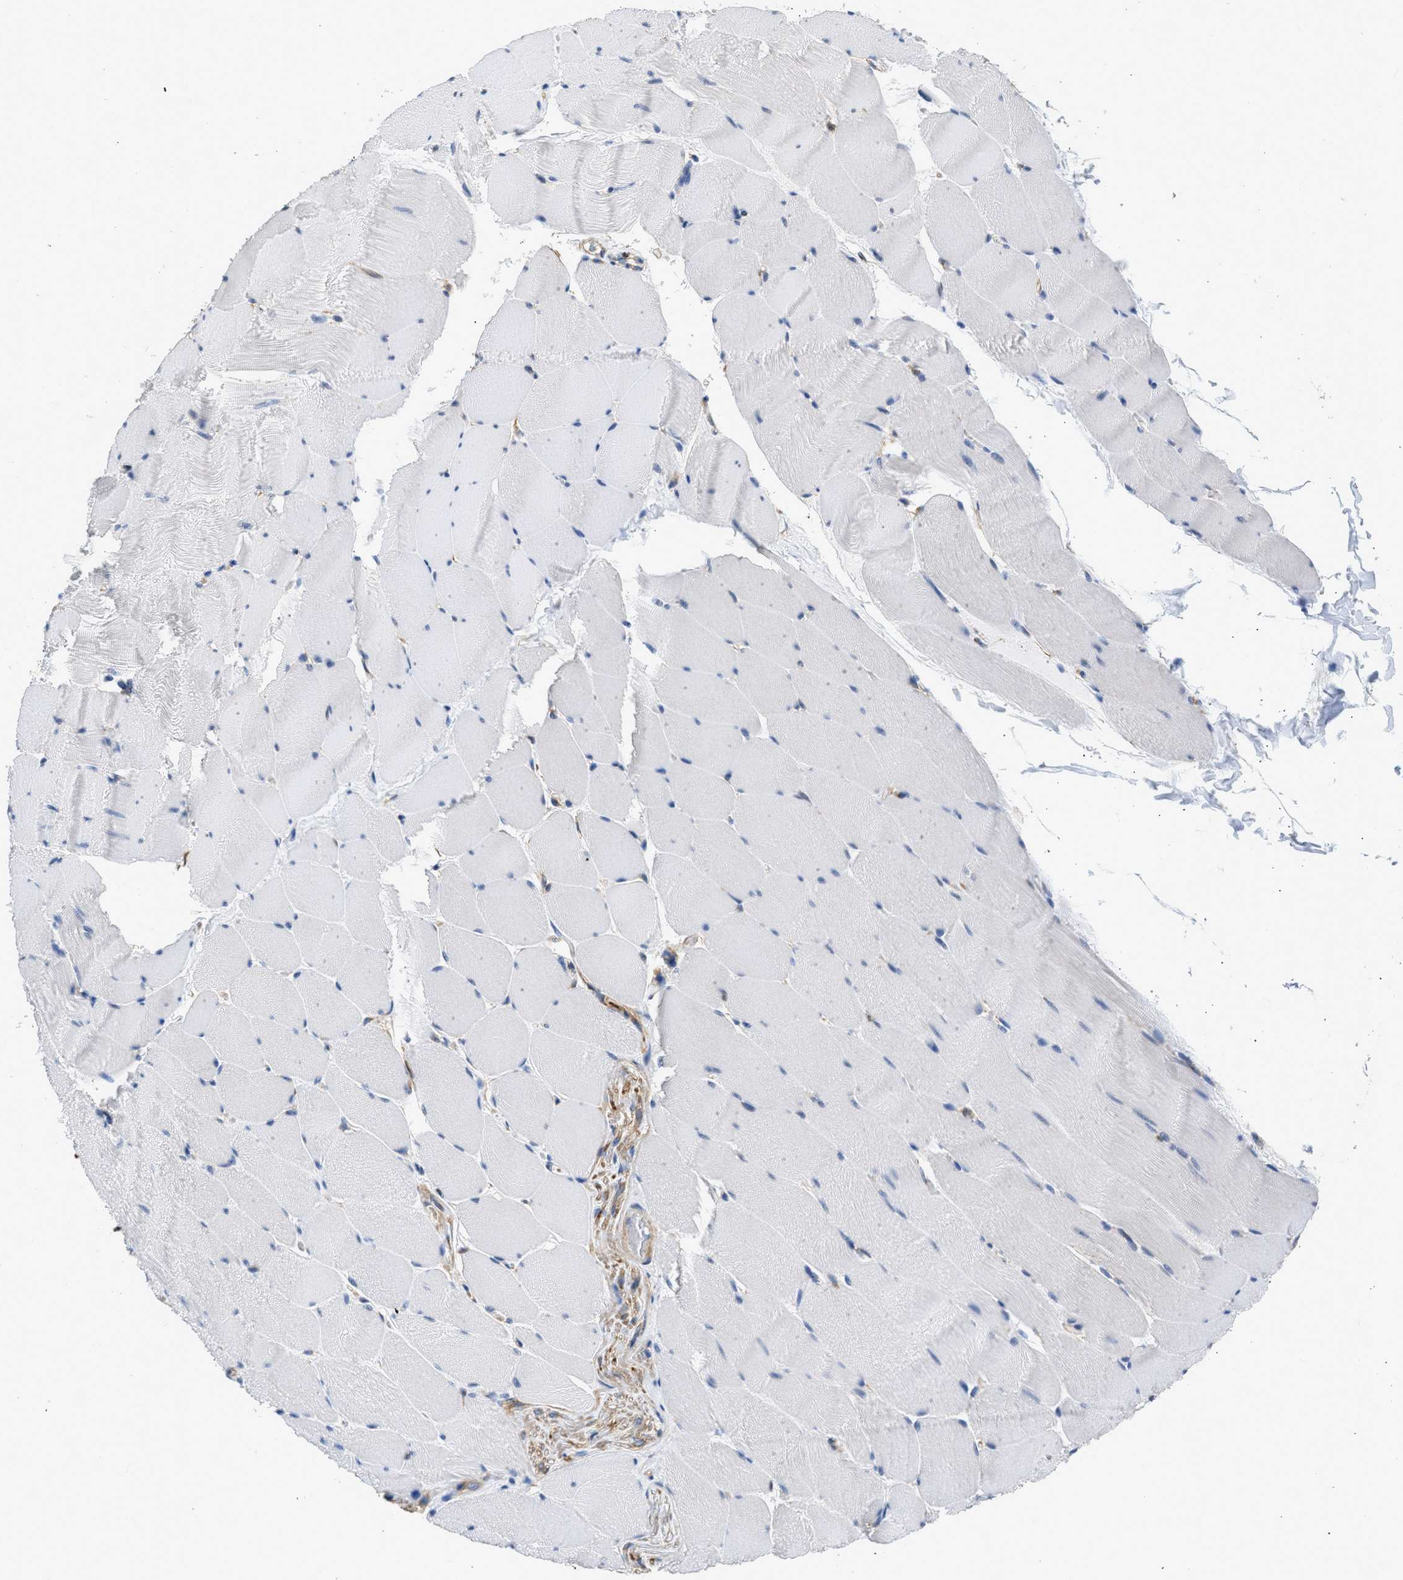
{"staining": {"intensity": "negative", "quantity": "none", "location": "none"}, "tissue": "skeletal muscle", "cell_type": "Myocytes", "image_type": "normal", "snomed": [{"axis": "morphology", "description": "Normal tissue, NOS"}, {"axis": "topography", "description": "Skeletal muscle"}], "caption": "IHC image of unremarkable skeletal muscle: human skeletal muscle stained with DAB reveals no significant protein expression in myocytes.", "gene": "SEPTIN2", "patient": {"sex": "male", "age": 62}}